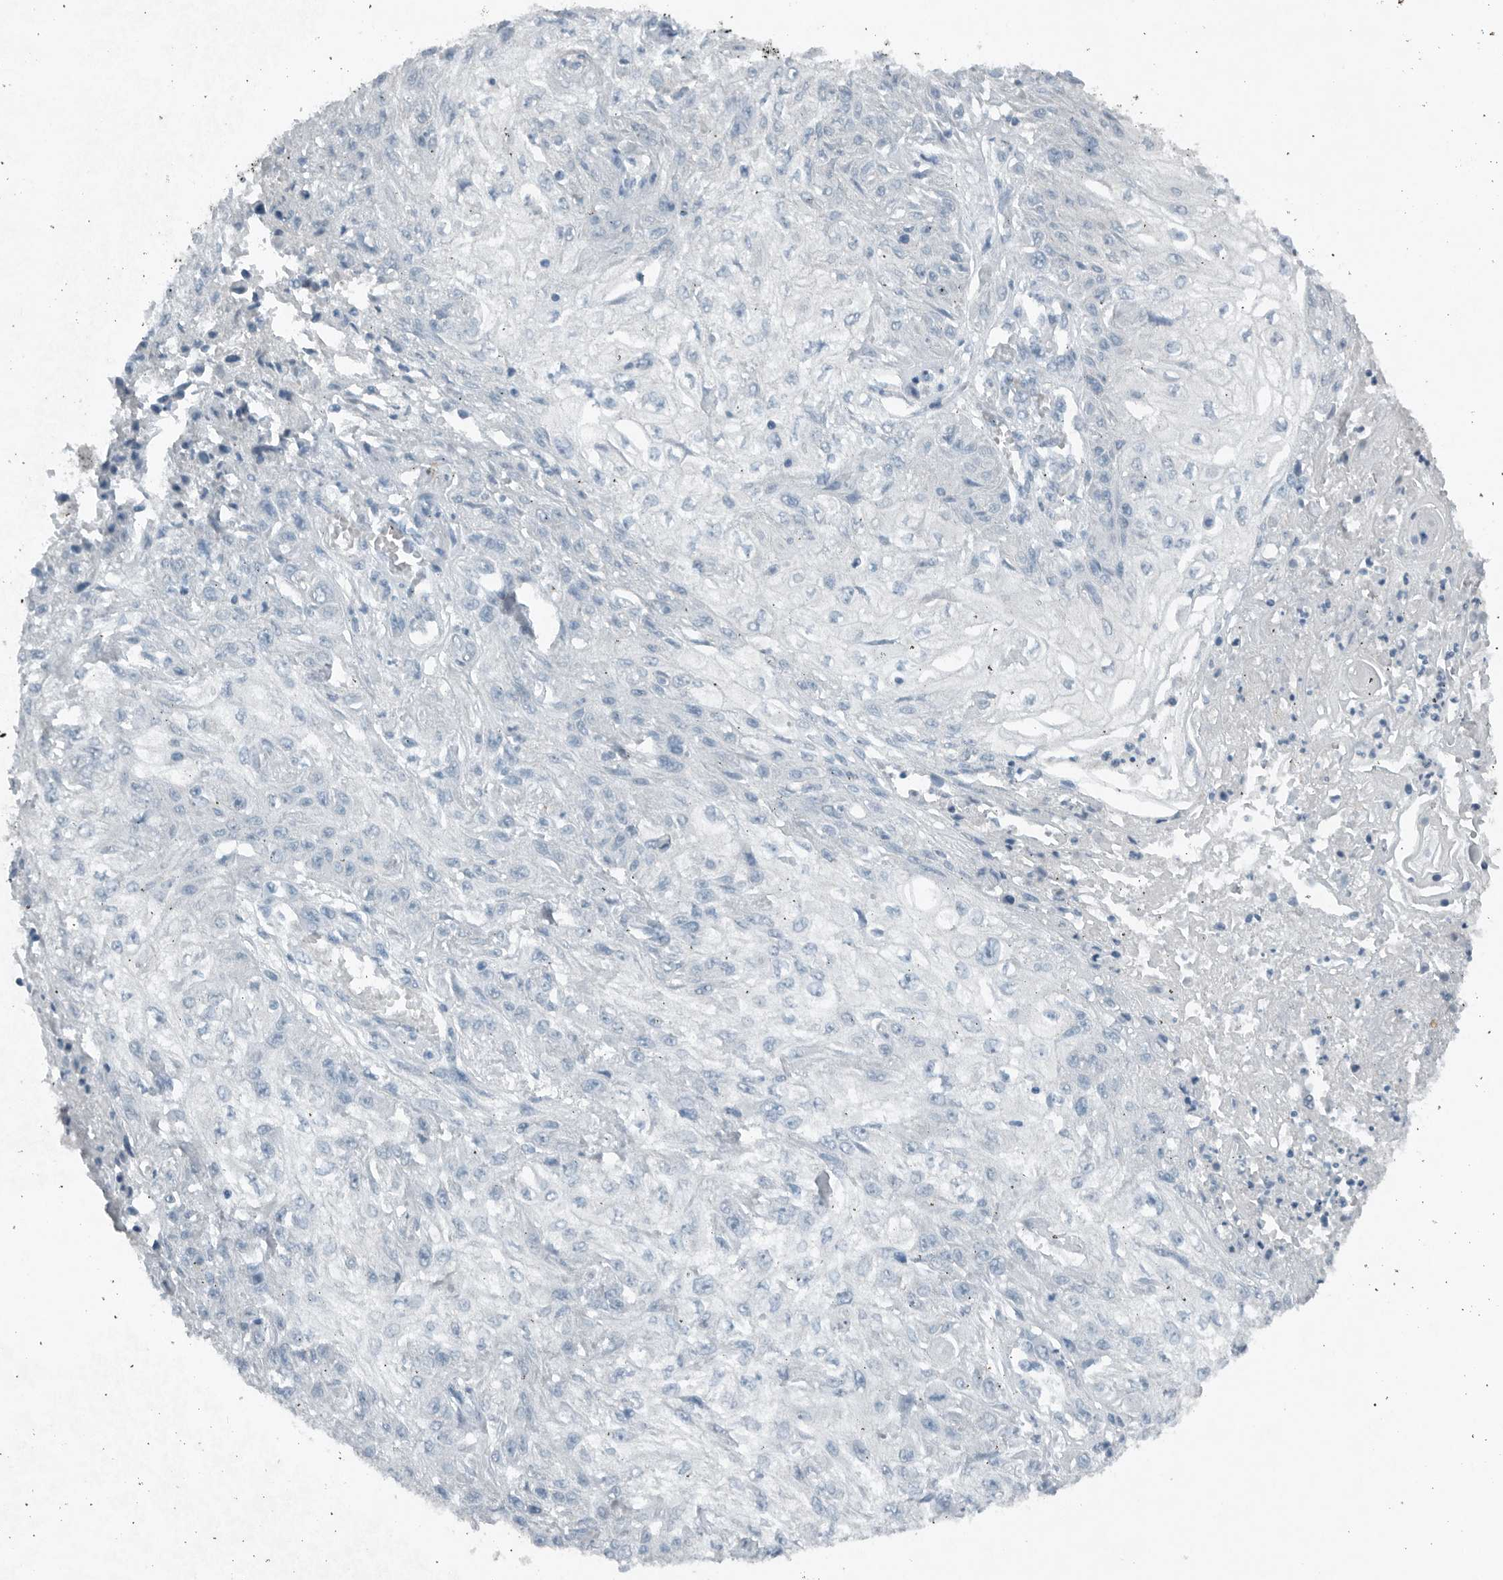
{"staining": {"intensity": "negative", "quantity": "none", "location": "none"}, "tissue": "skin cancer", "cell_type": "Tumor cells", "image_type": "cancer", "snomed": [{"axis": "morphology", "description": "Squamous cell carcinoma, NOS"}, {"axis": "morphology", "description": "Squamous cell carcinoma, metastatic, NOS"}, {"axis": "topography", "description": "Skin"}, {"axis": "topography", "description": "Lymph node"}], "caption": "Photomicrograph shows no significant protein positivity in tumor cells of skin cancer.", "gene": "IL20", "patient": {"sex": "male", "age": 75}}